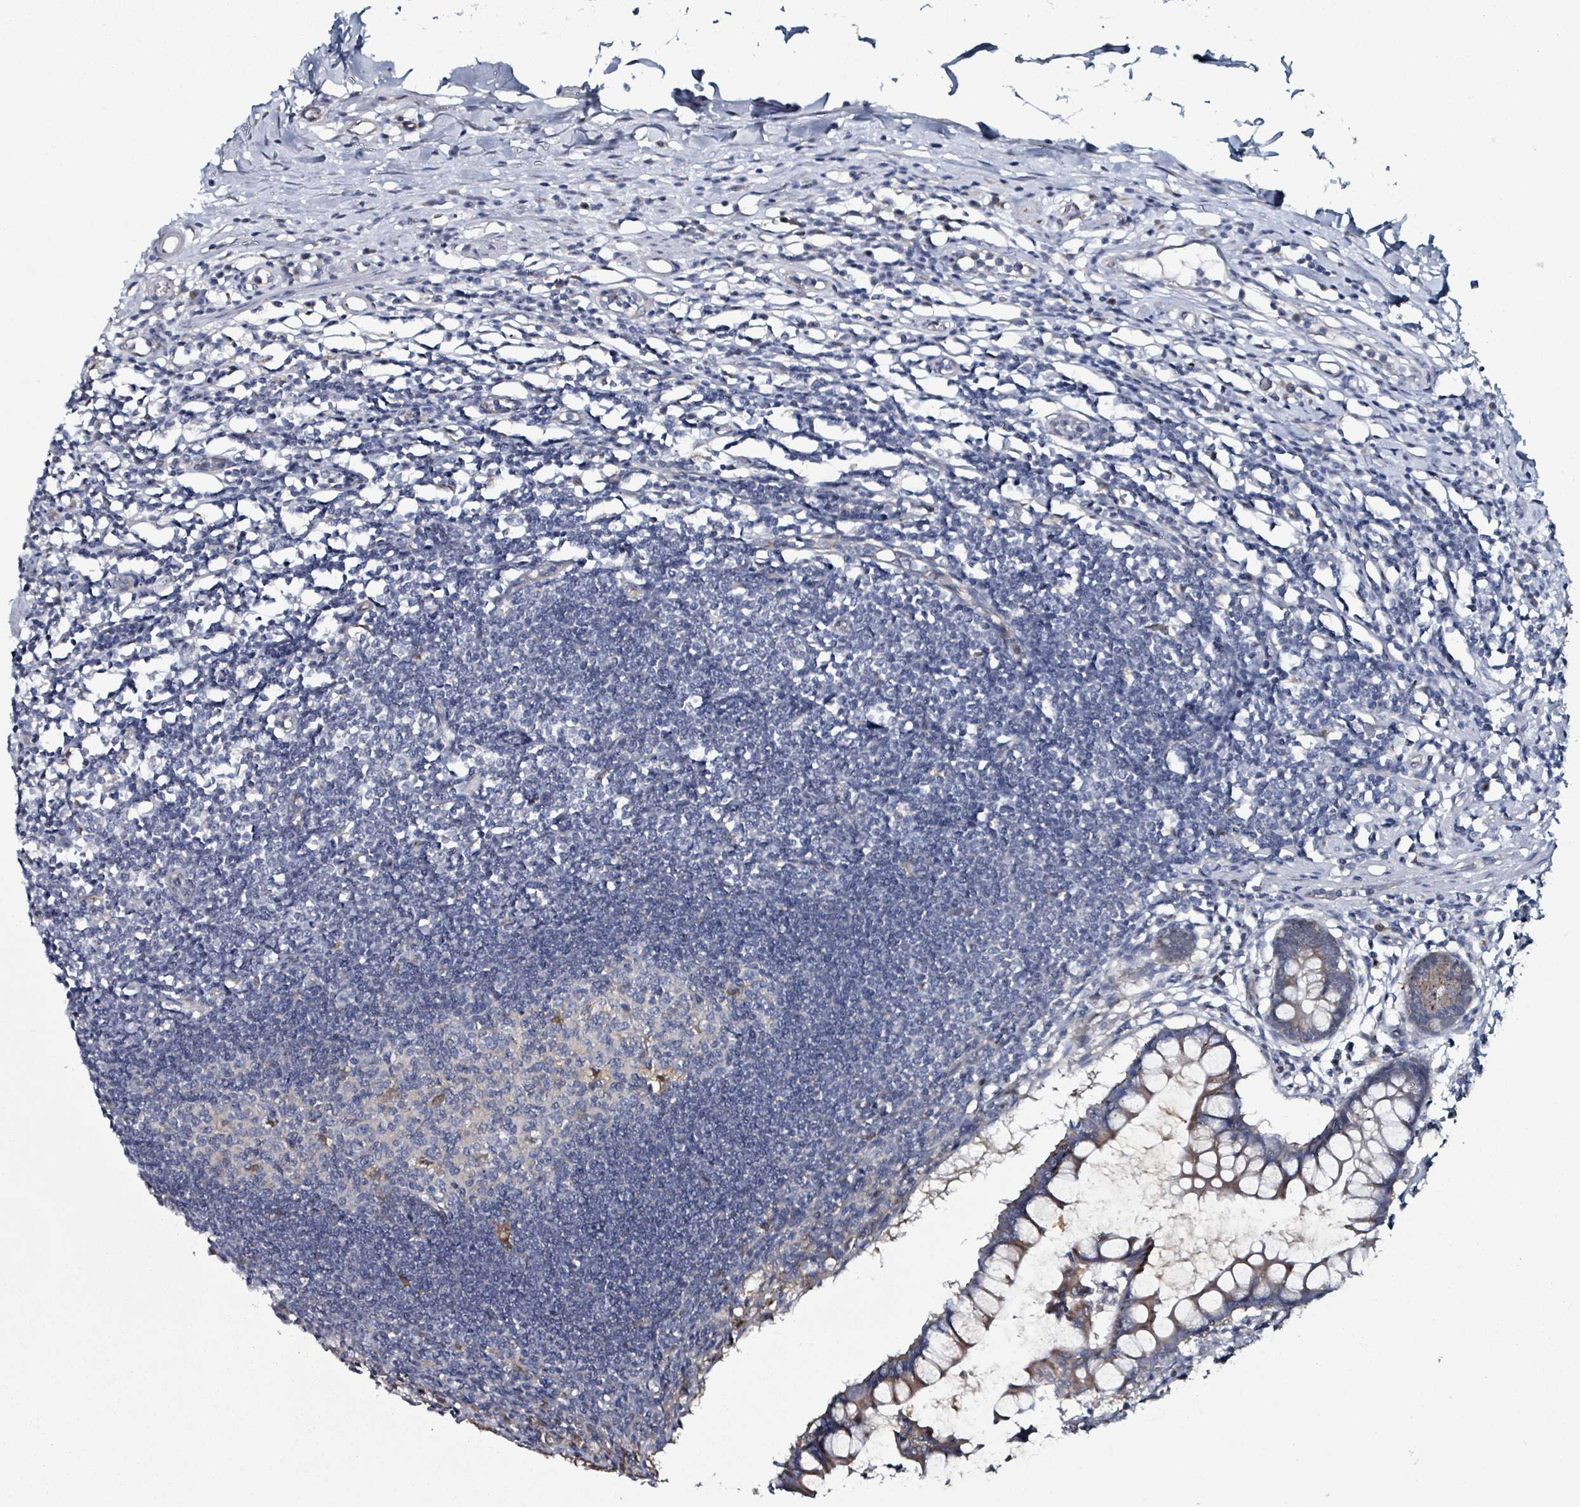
{"staining": {"intensity": "negative", "quantity": "none", "location": "none"}, "tissue": "colon", "cell_type": "Endothelial cells", "image_type": "normal", "snomed": [{"axis": "morphology", "description": "Normal tissue, NOS"}, {"axis": "morphology", "description": "Adenocarcinoma, NOS"}, {"axis": "topography", "description": "Colon"}], "caption": "DAB immunohistochemical staining of benign human colon demonstrates no significant expression in endothelial cells.", "gene": "B3GAT3", "patient": {"sex": "female", "age": 55}}